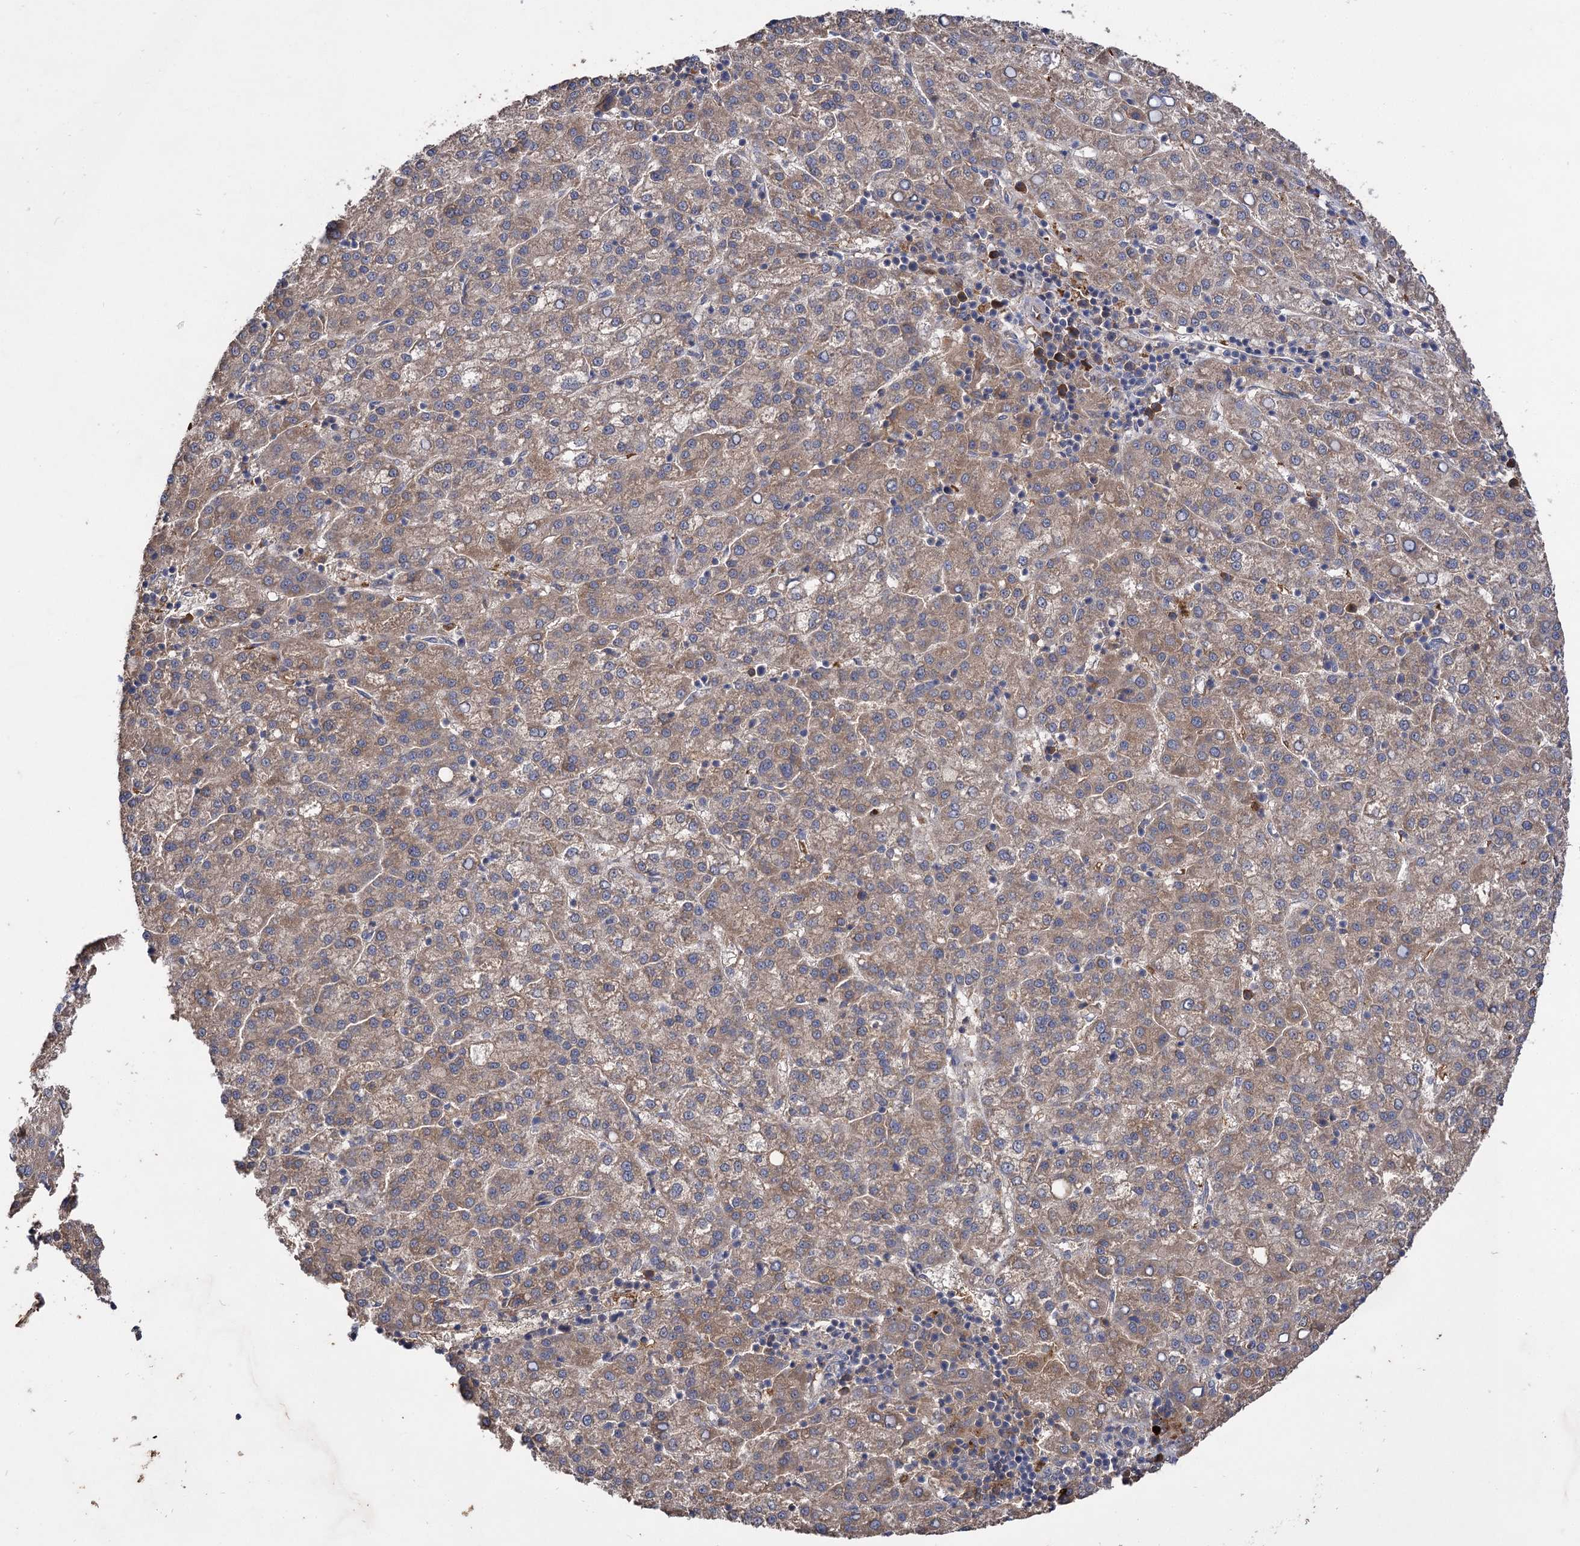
{"staining": {"intensity": "weak", "quantity": ">75%", "location": "cytoplasmic/membranous"}, "tissue": "liver cancer", "cell_type": "Tumor cells", "image_type": "cancer", "snomed": [{"axis": "morphology", "description": "Carcinoma, Hepatocellular, NOS"}, {"axis": "topography", "description": "Liver"}], "caption": "This image demonstrates hepatocellular carcinoma (liver) stained with immunohistochemistry to label a protein in brown. The cytoplasmic/membranous of tumor cells show weak positivity for the protein. Nuclei are counter-stained blue.", "gene": "USP50", "patient": {"sex": "female", "age": 58}}